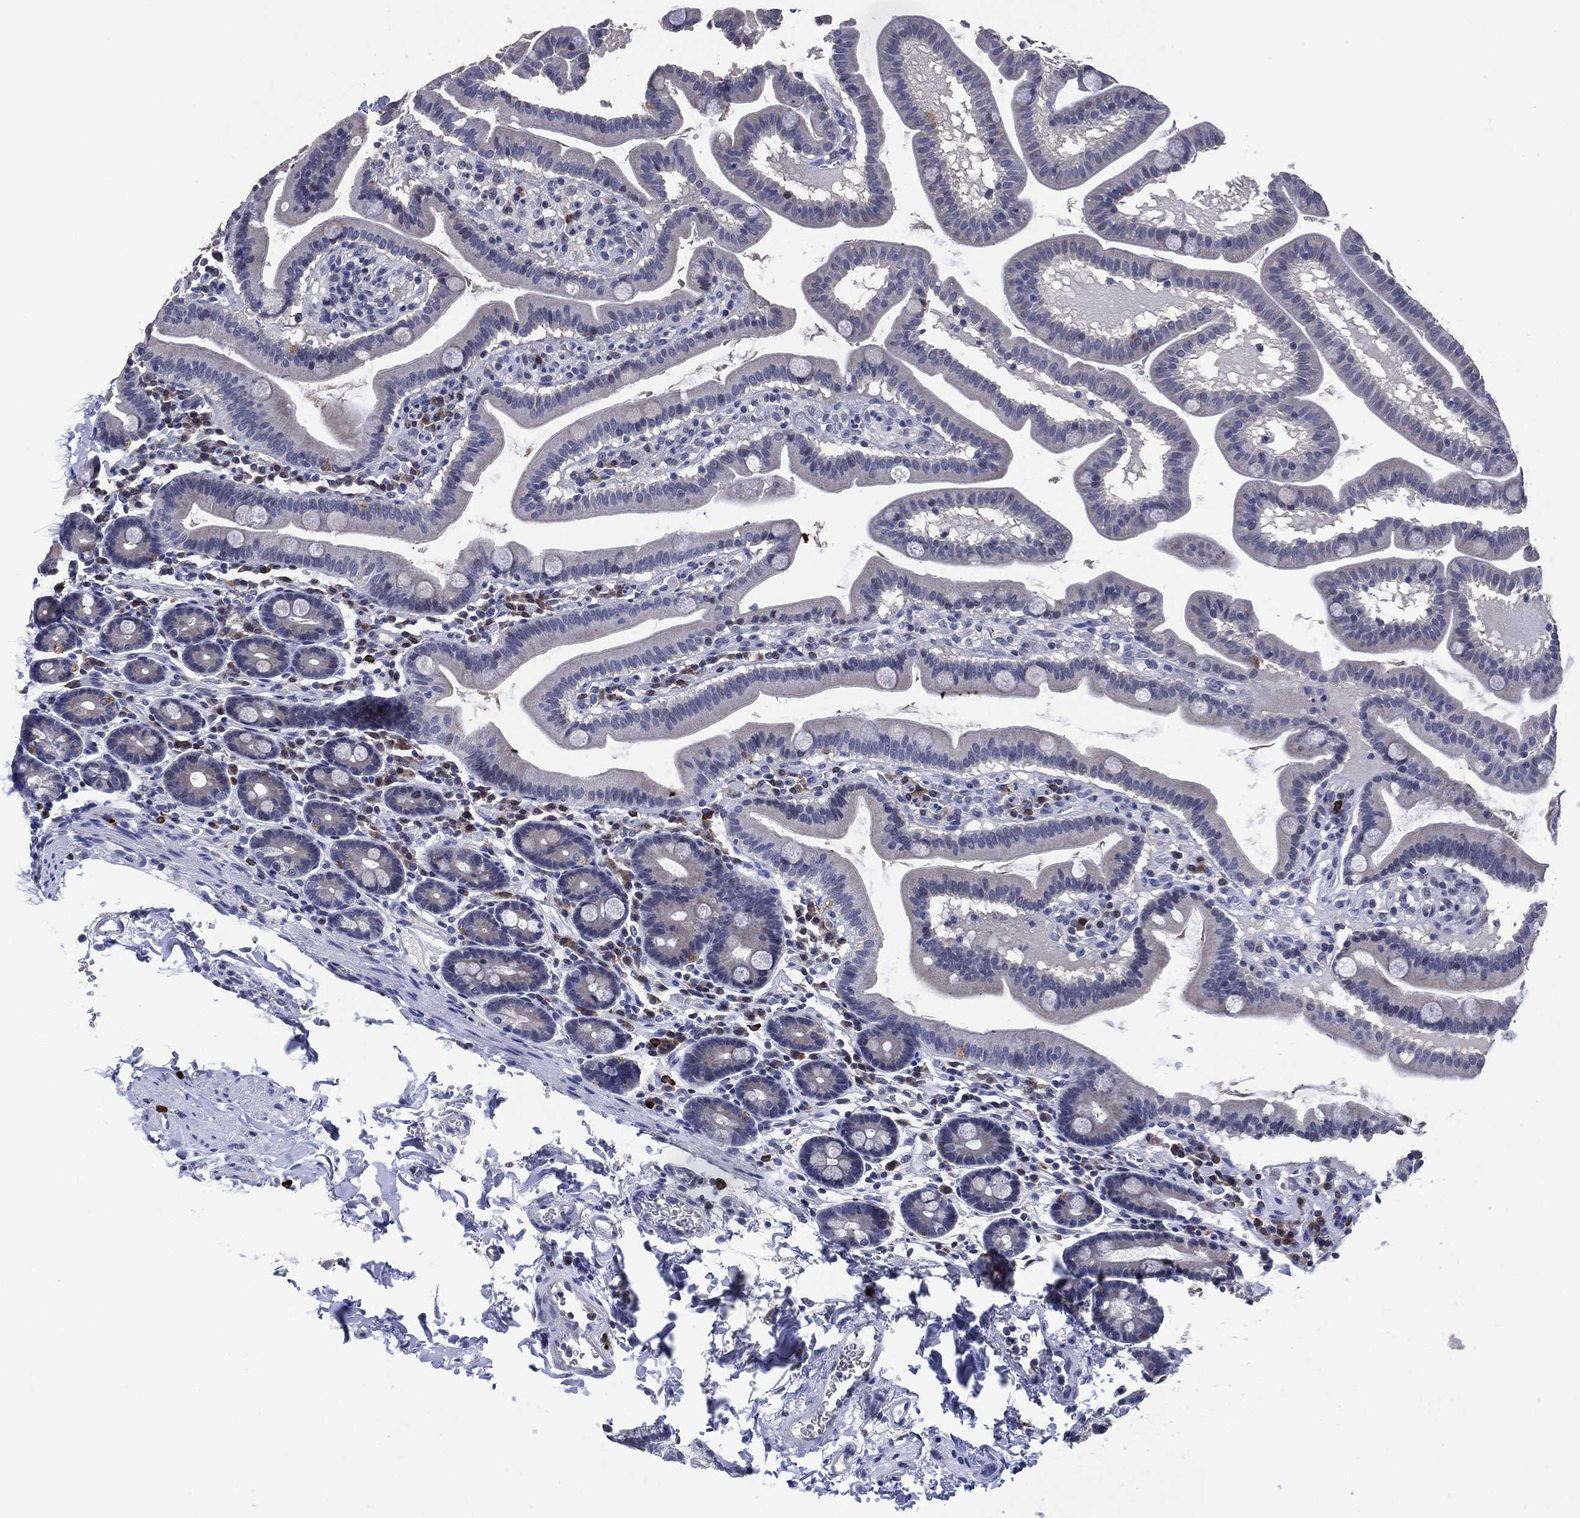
{"staining": {"intensity": "negative", "quantity": "none", "location": "none"}, "tissue": "duodenum", "cell_type": "Glandular cells", "image_type": "normal", "snomed": [{"axis": "morphology", "description": "Normal tissue, NOS"}, {"axis": "topography", "description": "Duodenum"}], "caption": "IHC of normal duodenum exhibits no staining in glandular cells.", "gene": "USP26", "patient": {"sex": "male", "age": 59}}